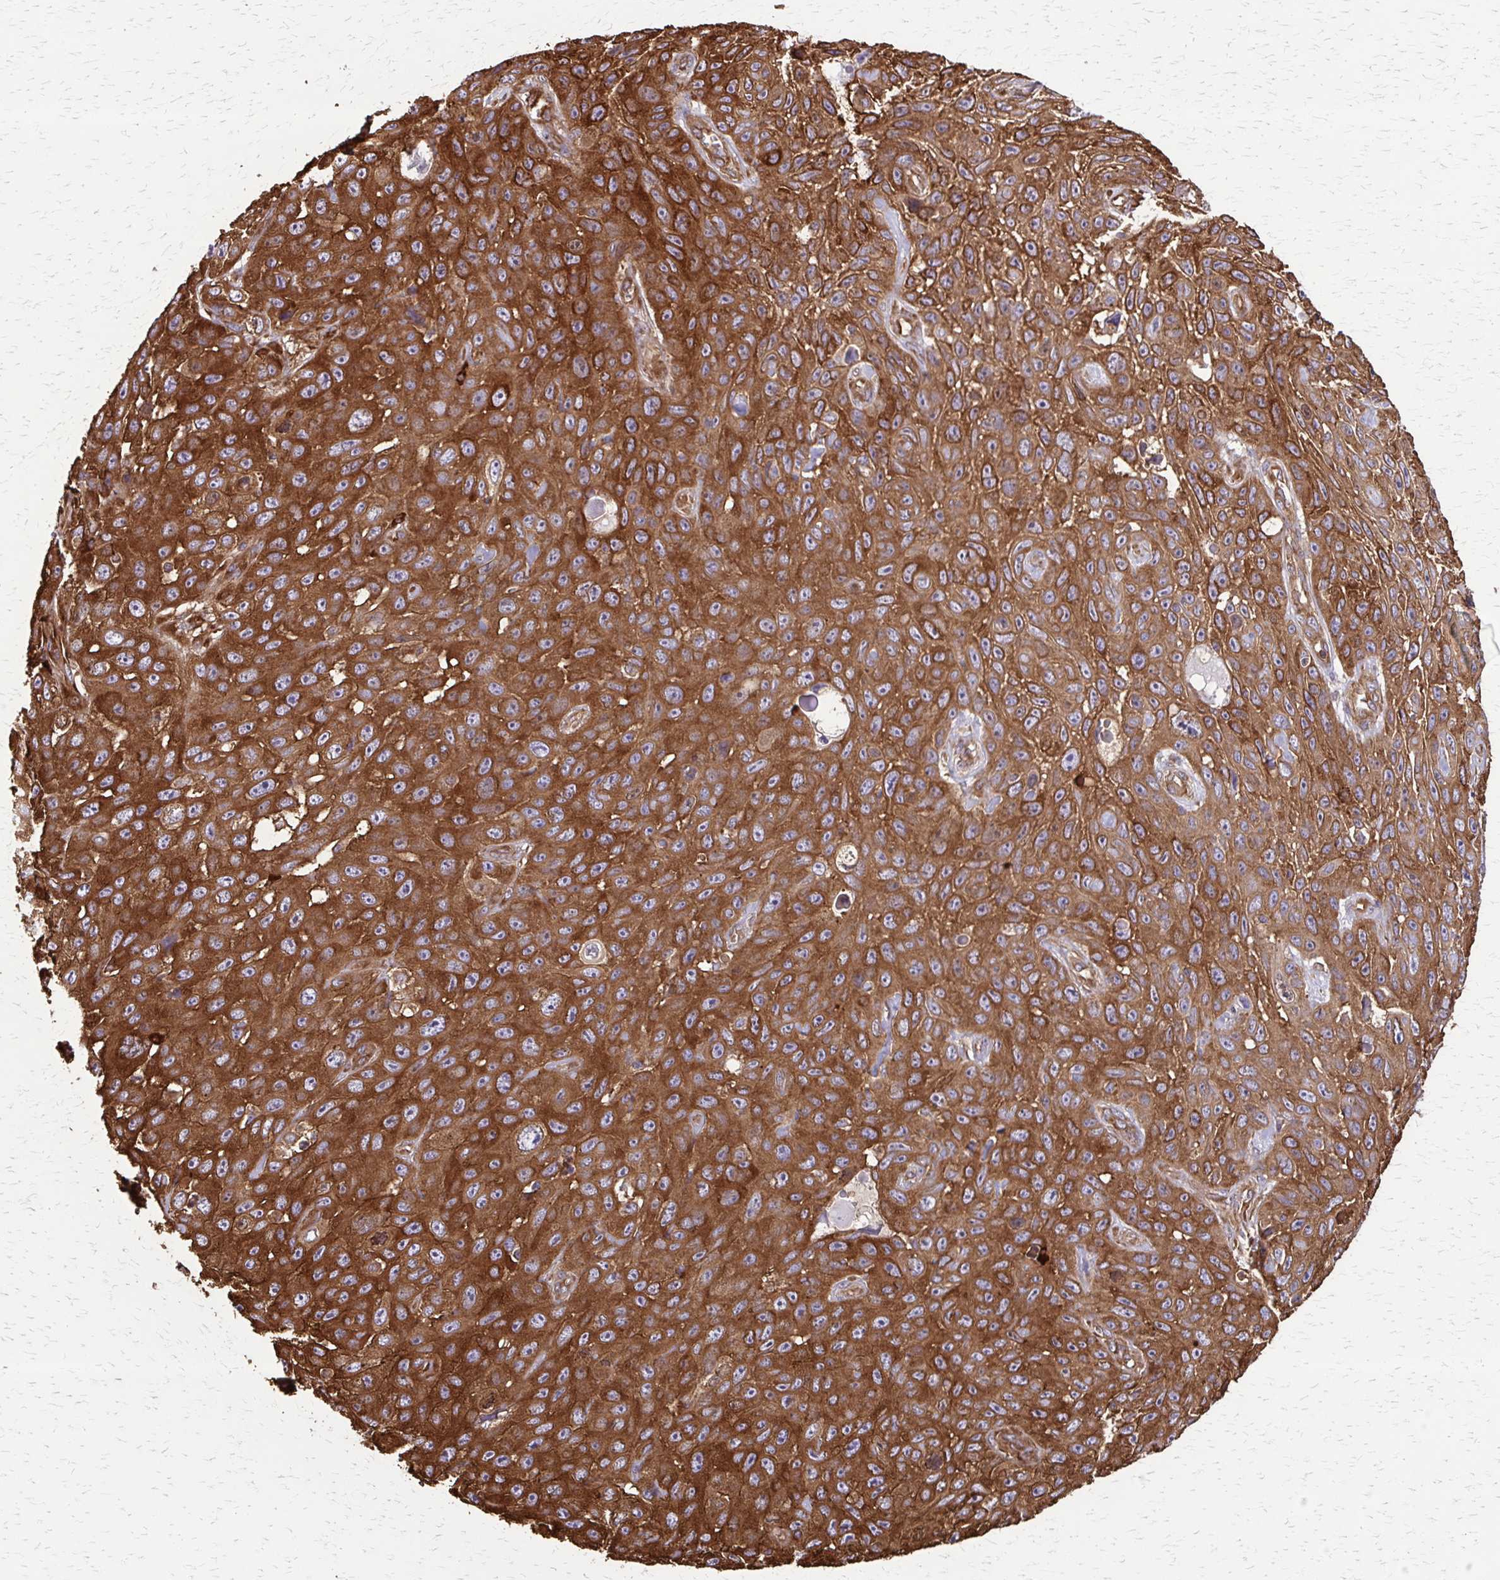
{"staining": {"intensity": "strong", "quantity": ">75%", "location": "cytoplasmic/membranous"}, "tissue": "skin cancer", "cell_type": "Tumor cells", "image_type": "cancer", "snomed": [{"axis": "morphology", "description": "Squamous cell carcinoma, NOS"}, {"axis": "topography", "description": "Skin"}], "caption": "Strong cytoplasmic/membranous staining is appreciated in approximately >75% of tumor cells in skin cancer. The protein of interest is stained brown, and the nuclei are stained in blue (DAB IHC with brightfield microscopy, high magnification).", "gene": "EEF2", "patient": {"sex": "male", "age": 82}}